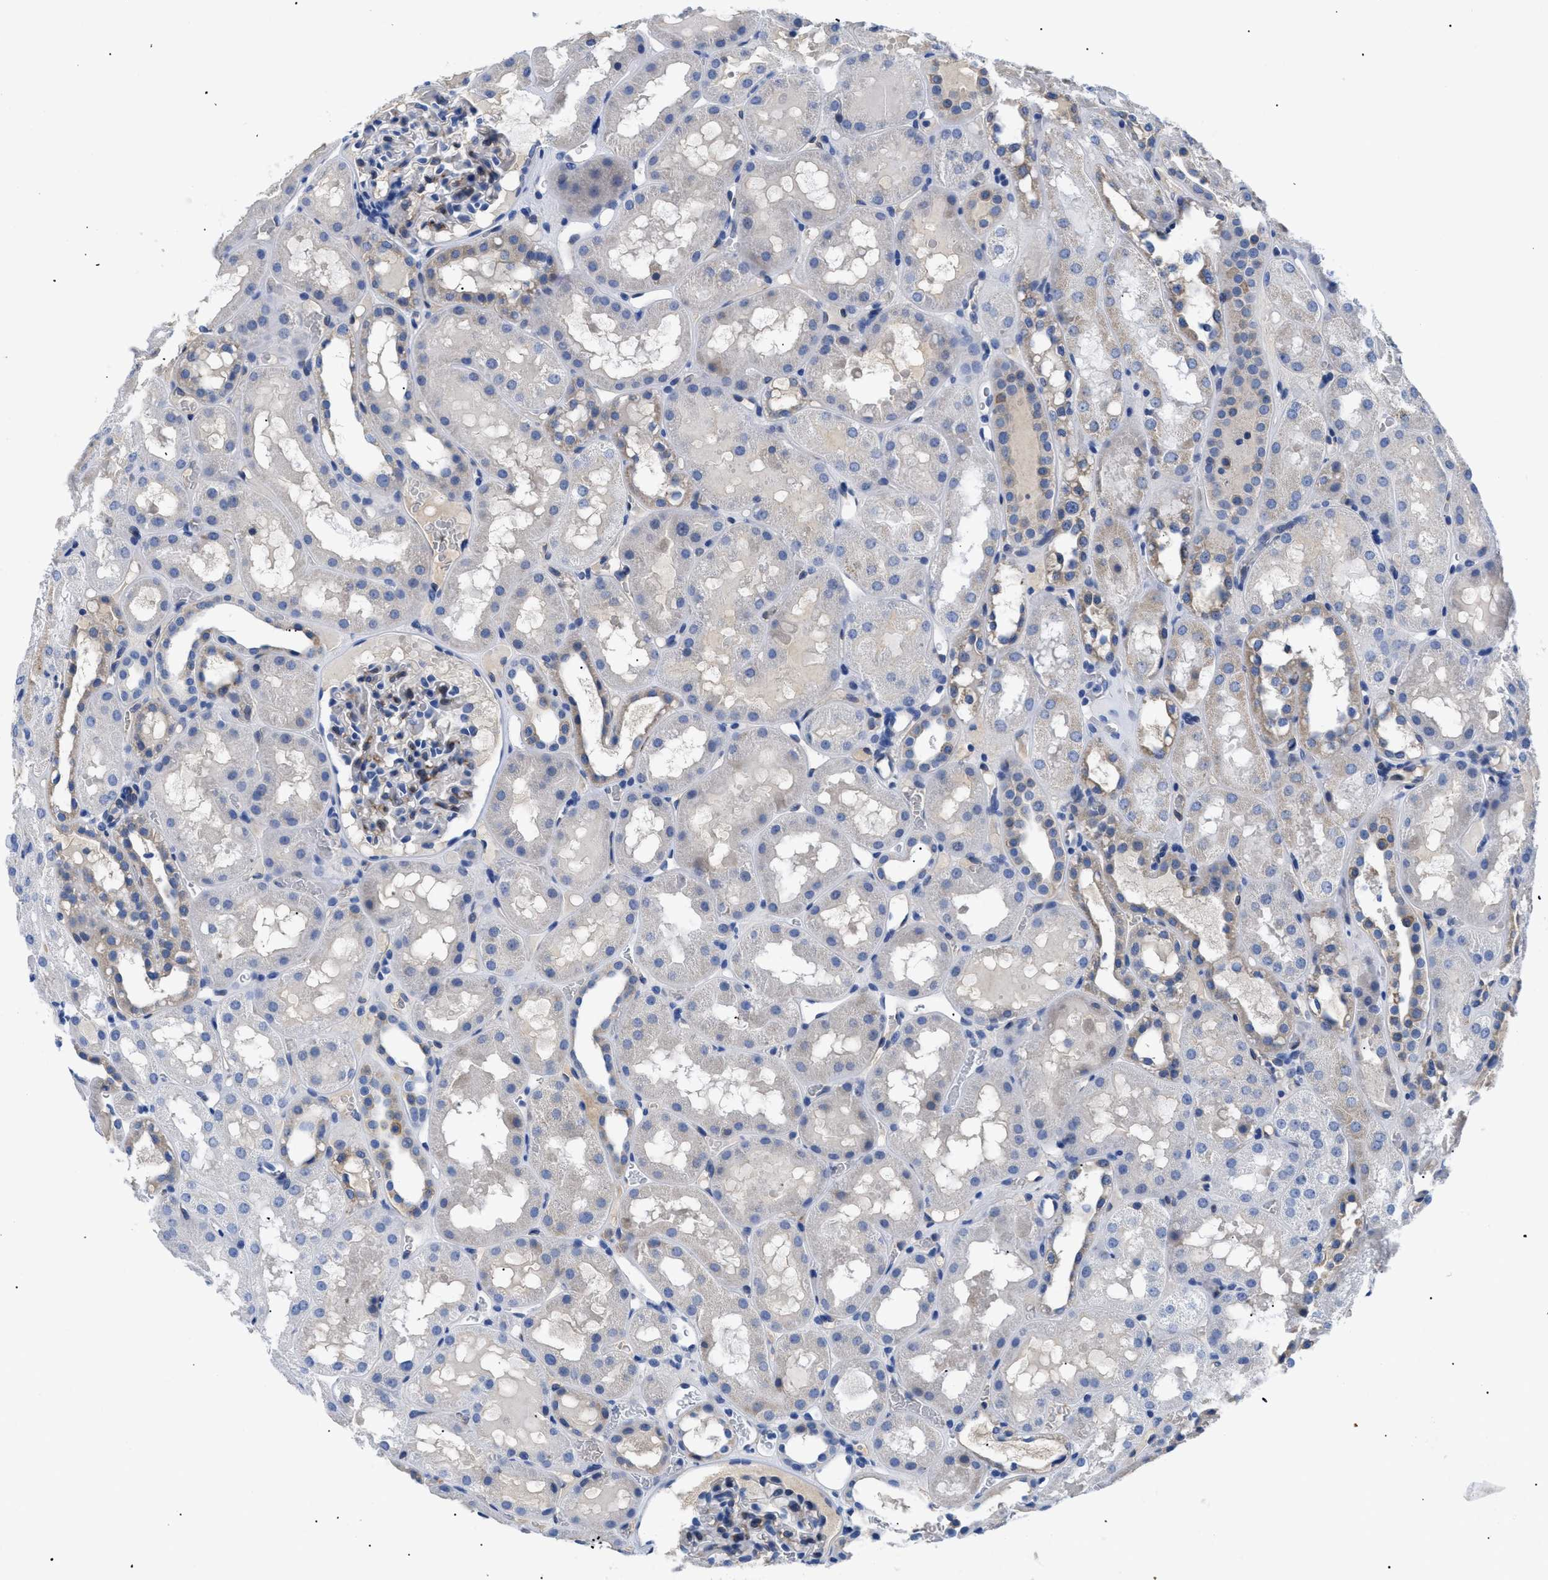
{"staining": {"intensity": "weak", "quantity": "<25%", "location": "cytoplasmic/membranous"}, "tissue": "kidney", "cell_type": "Cells in glomeruli", "image_type": "normal", "snomed": [{"axis": "morphology", "description": "Normal tissue, NOS"}, {"axis": "topography", "description": "Kidney"}, {"axis": "topography", "description": "Urinary bladder"}], "caption": "This is an immunohistochemistry (IHC) photomicrograph of normal human kidney. There is no staining in cells in glomeruli.", "gene": "TMEM68", "patient": {"sex": "male", "age": 16}}